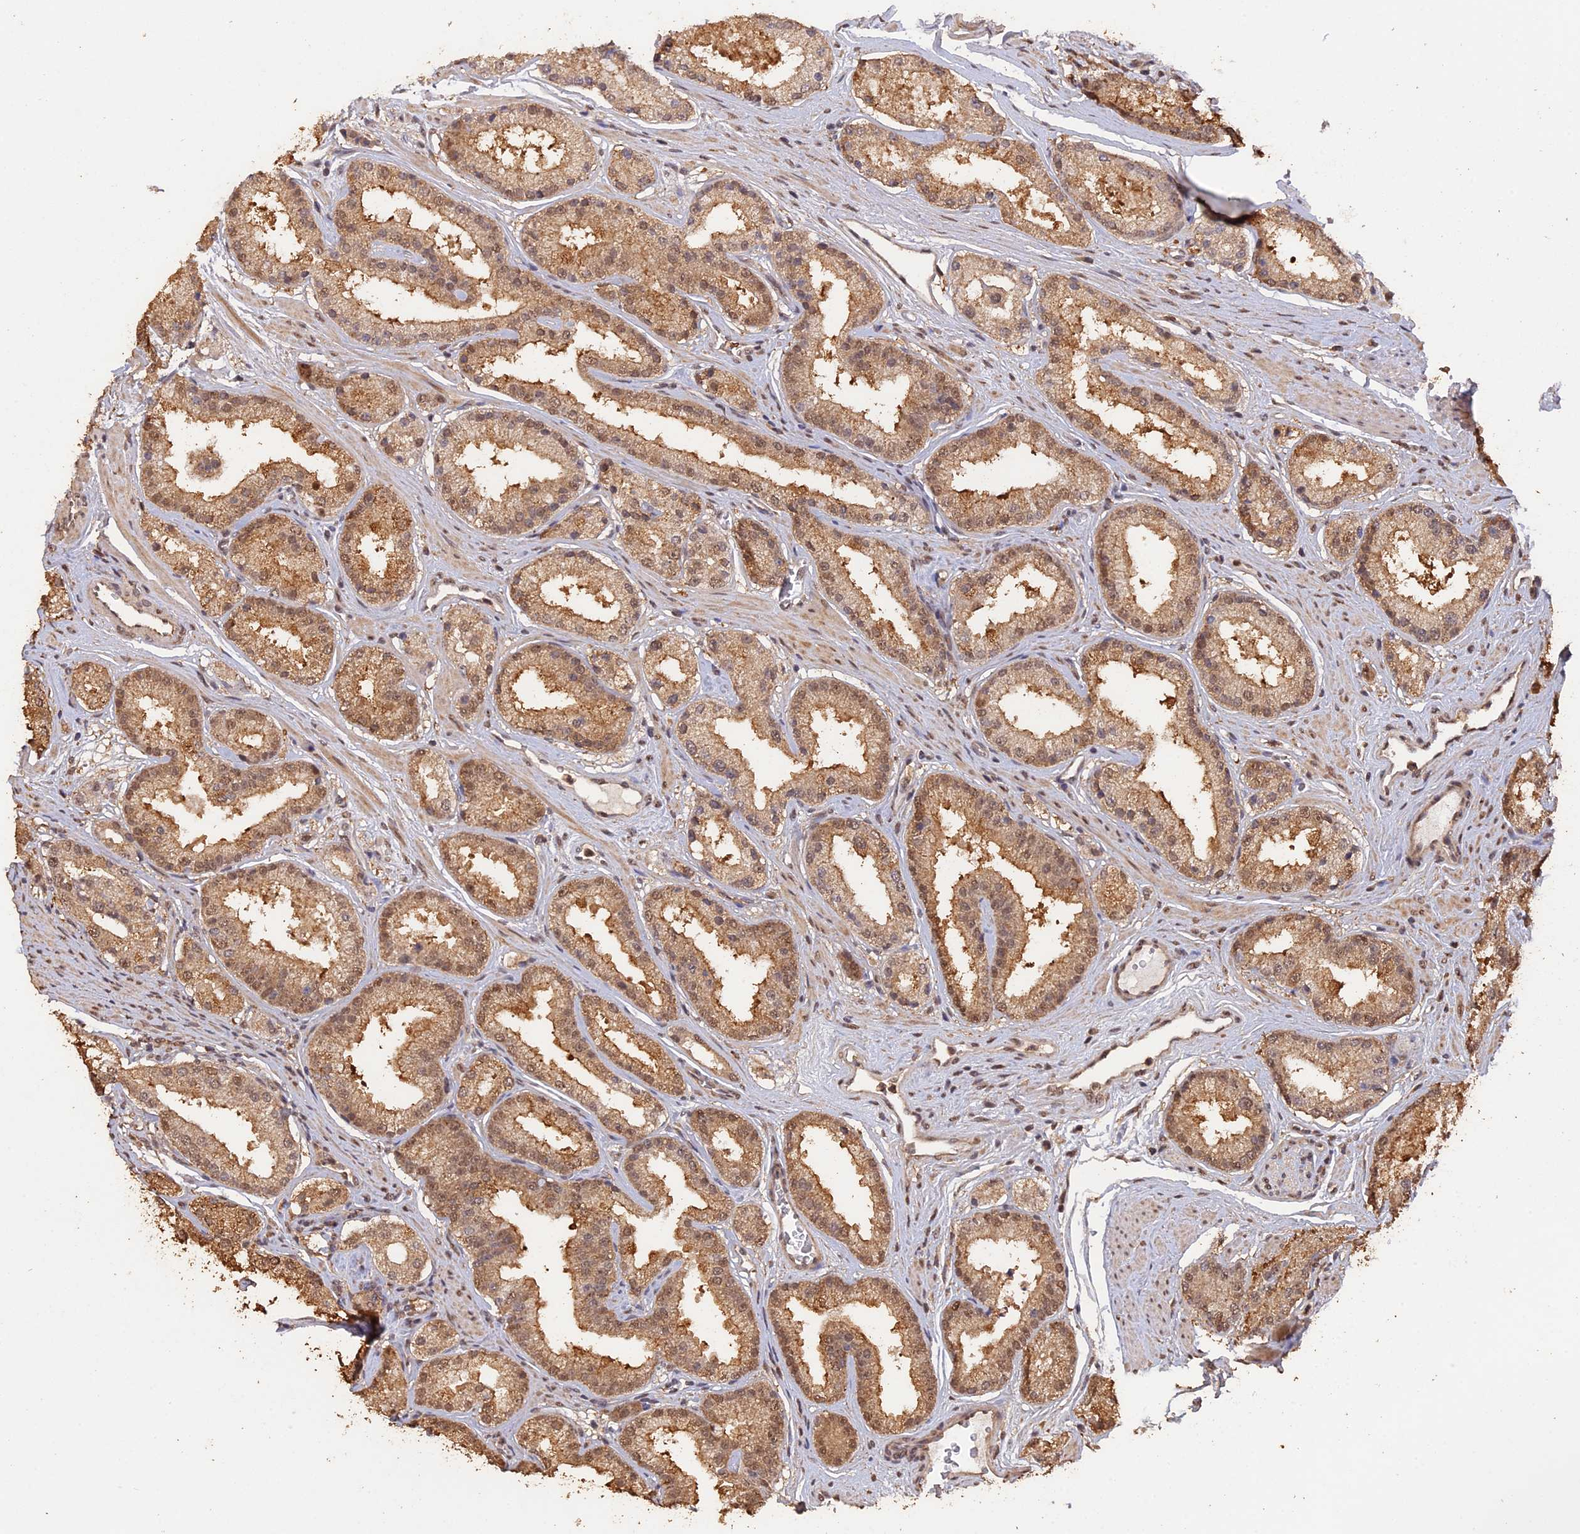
{"staining": {"intensity": "moderate", "quantity": ">75%", "location": "cytoplasmic/membranous,nuclear"}, "tissue": "prostate cancer", "cell_type": "Tumor cells", "image_type": "cancer", "snomed": [{"axis": "morphology", "description": "Adenocarcinoma, Low grade"}, {"axis": "topography", "description": "Prostate"}], "caption": "DAB immunohistochemical staining of prostate adenocarcinoma (low-grade) shows moderate cytoplasmic/membranous and nuclear protein positivity in about >75% of tumor cells.", "gene": "PSMC6", "patient": {"sex": "male", "age": 59}}